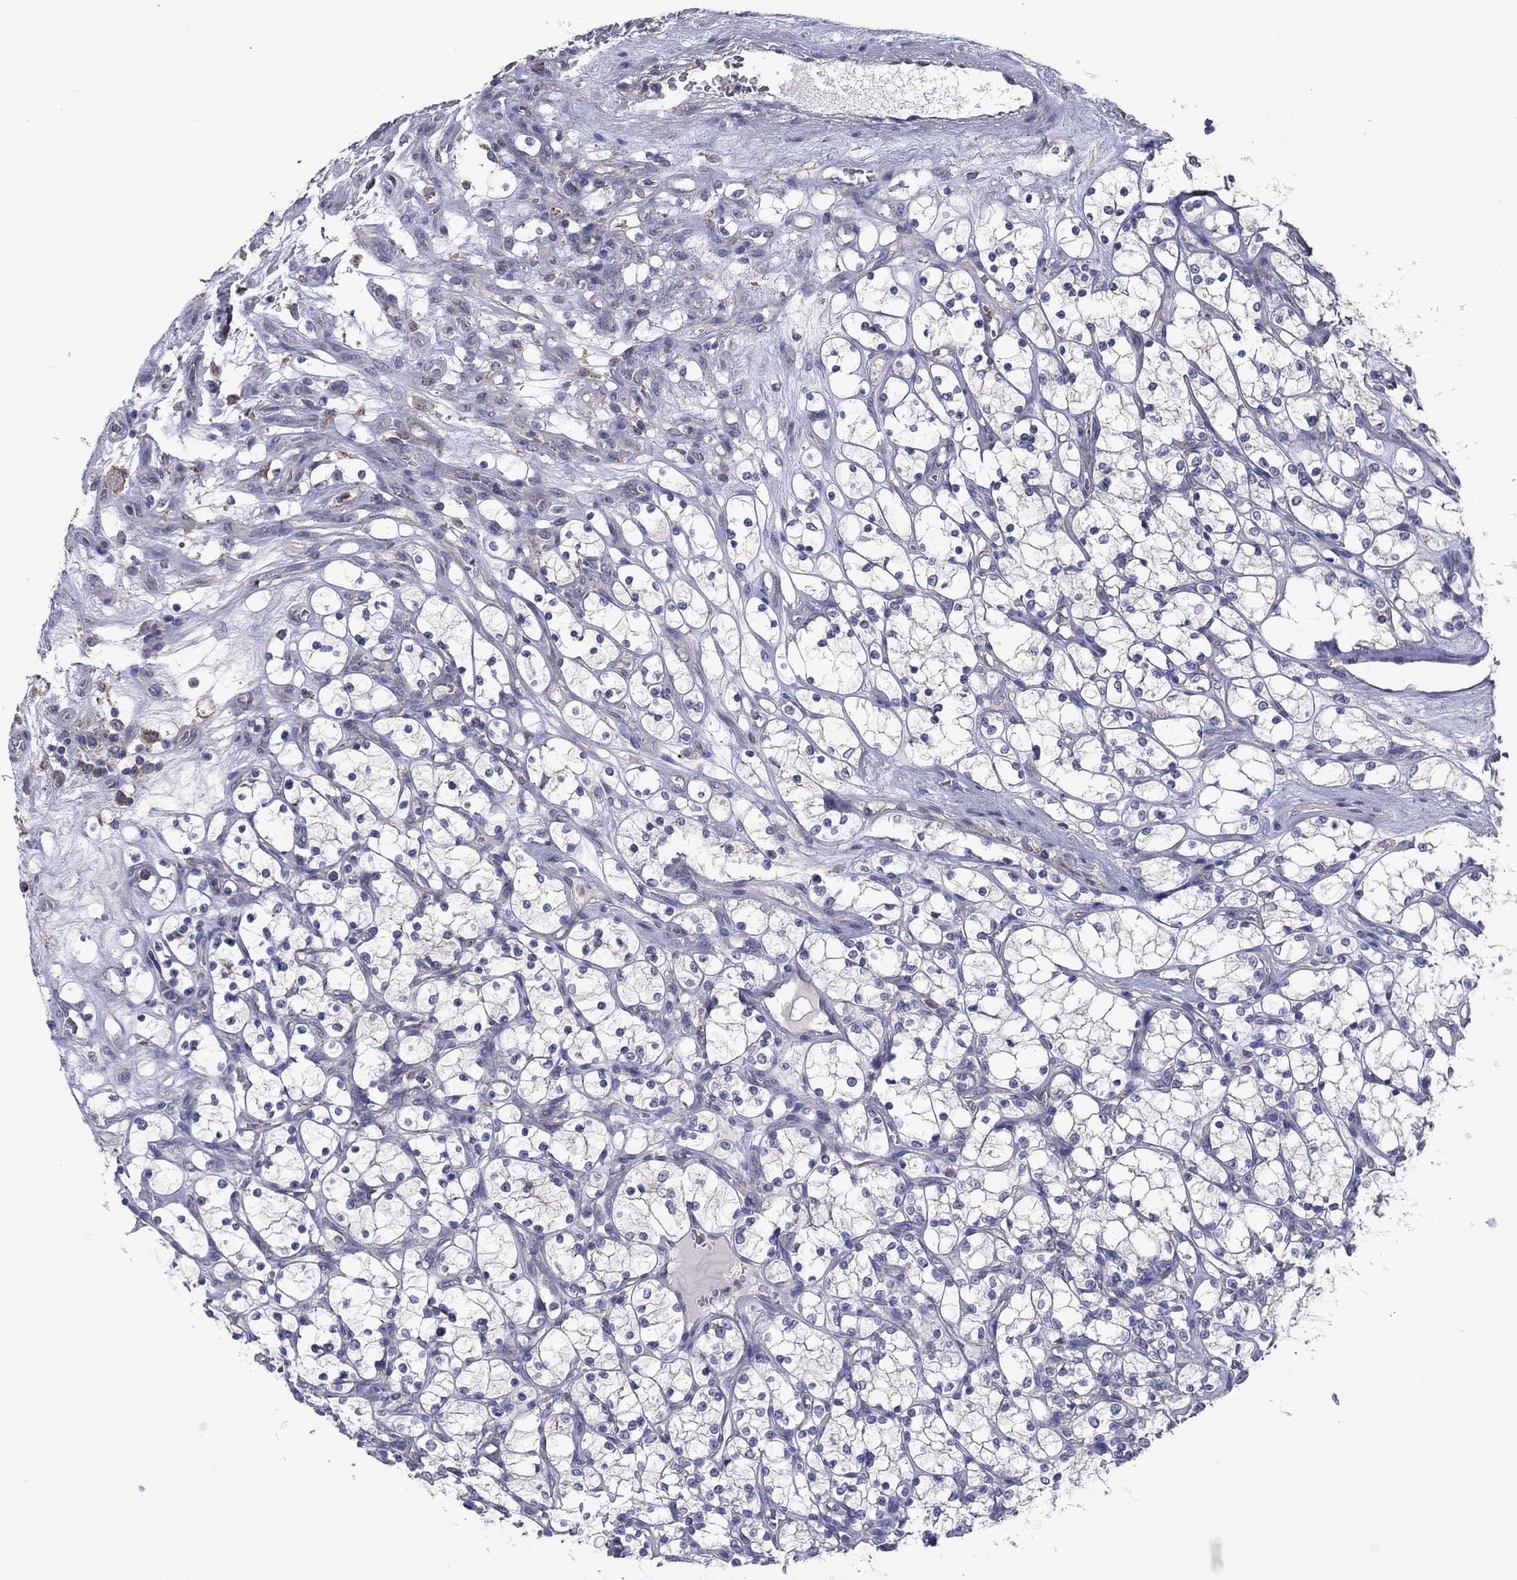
{"staining": {"intensity": "negative", "quantity": "none", "location": "none"}, "tissue": "renal cancer", "cell_type": "Tumor cells", "image_type": "cancer", "snomed": [{"axis": "morphology", "description": "Adenocarcinoma, NOS"}, {"axis": "topography", "description": "Kidney"}], "caption": "An IHC image of renal adenocarcinoma is shown. There is no staining in tumor cells of renal adenocarcinoma.", "gene": "MEA1", "patient": {"sex": "female", "age": 69}}